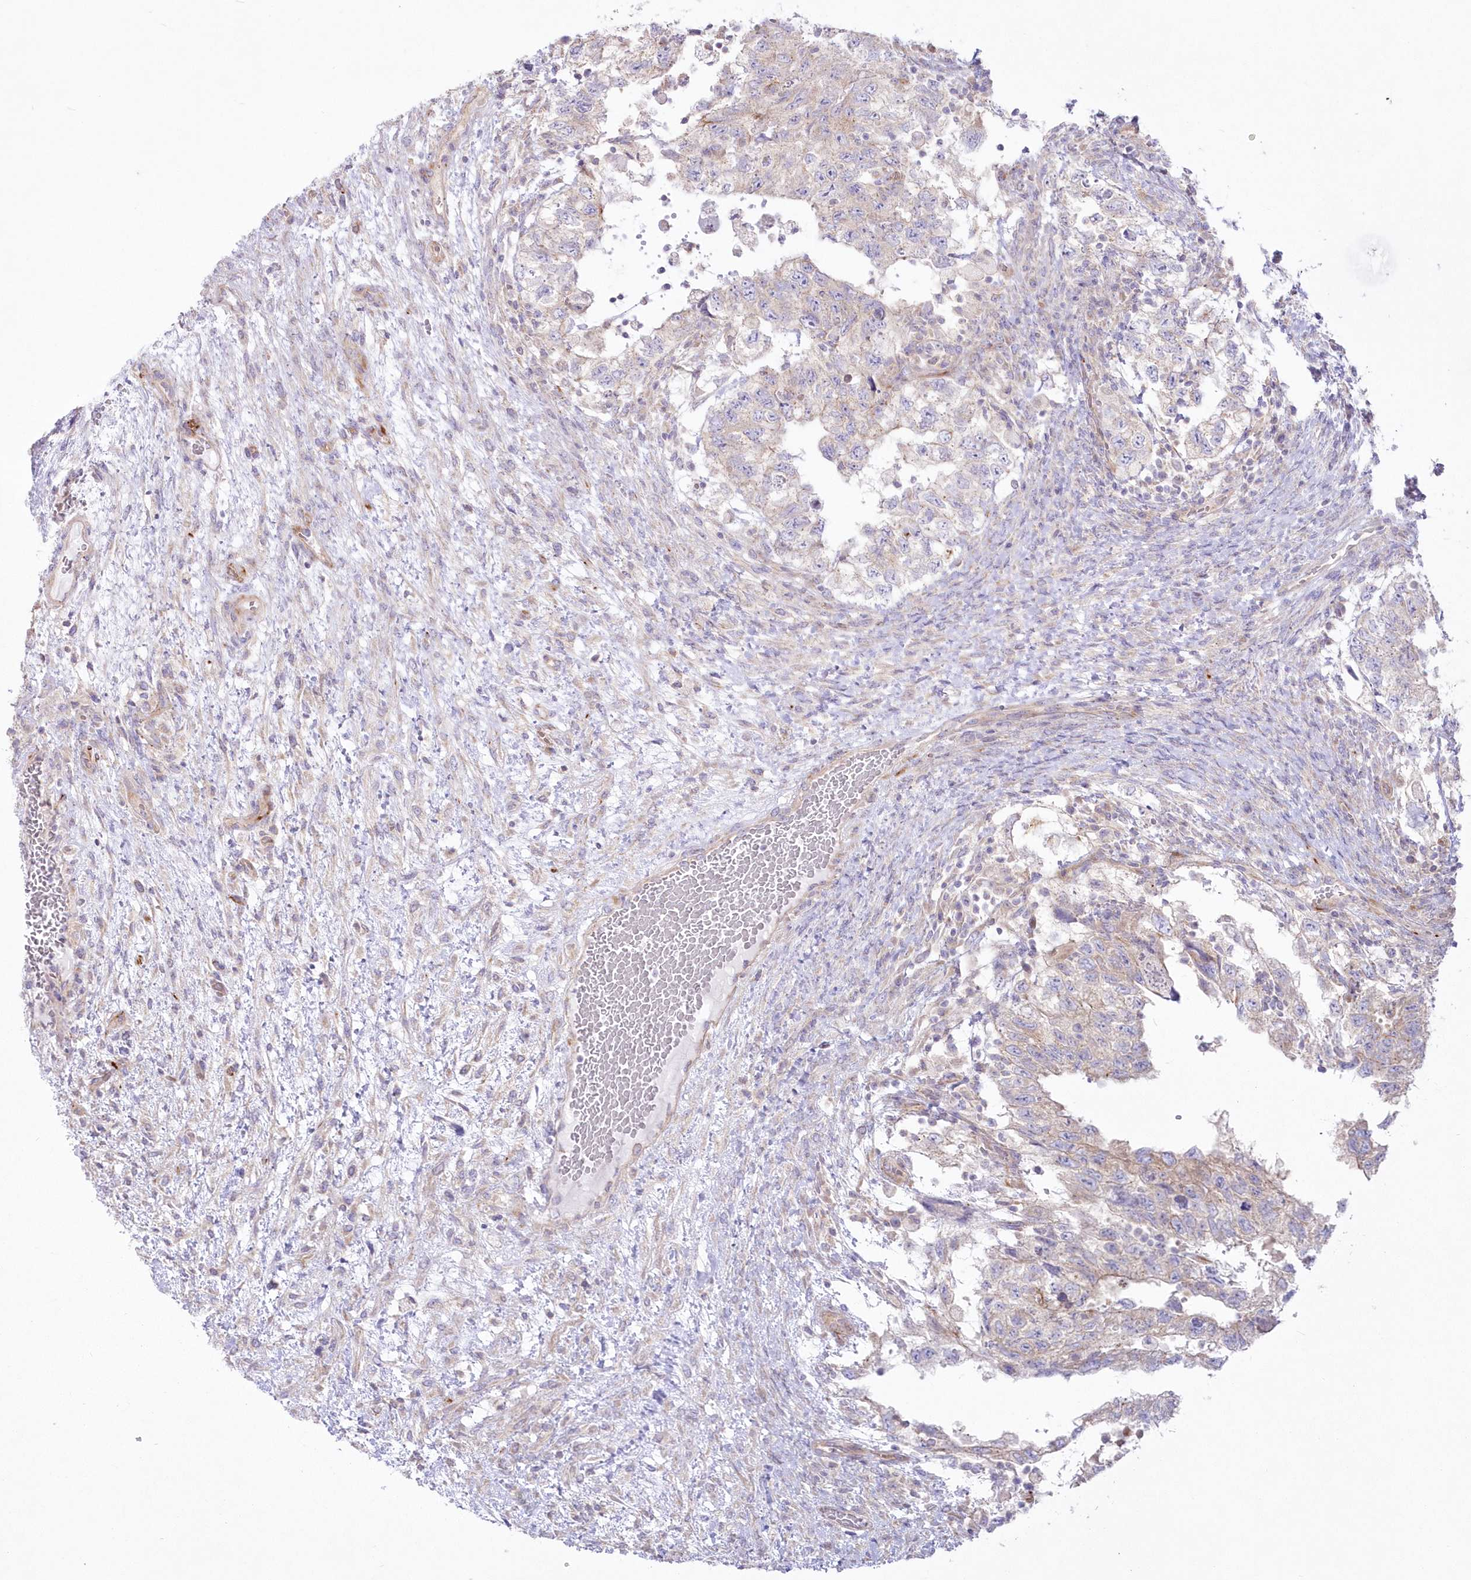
{"staining": {"intensity": "weak", "quantity": "<25%", "location": "cytoplasmic/membranous"}, "tissue": "testis cancer", "cell_type": "Tumor cells", "image_type": "cancer", "snomed": [{"axis": "morphology", "description": "Carcinoma, Embryonal, NOS"}, {"axis": "topography", "description": "Testis"}], "caption": "Photomicrograph shows no protein positivity in tumor cells of testis embryonal carcinoma tissue.", "gene": "ZNF843", "patient": {"sex": "male", "age": 36}}